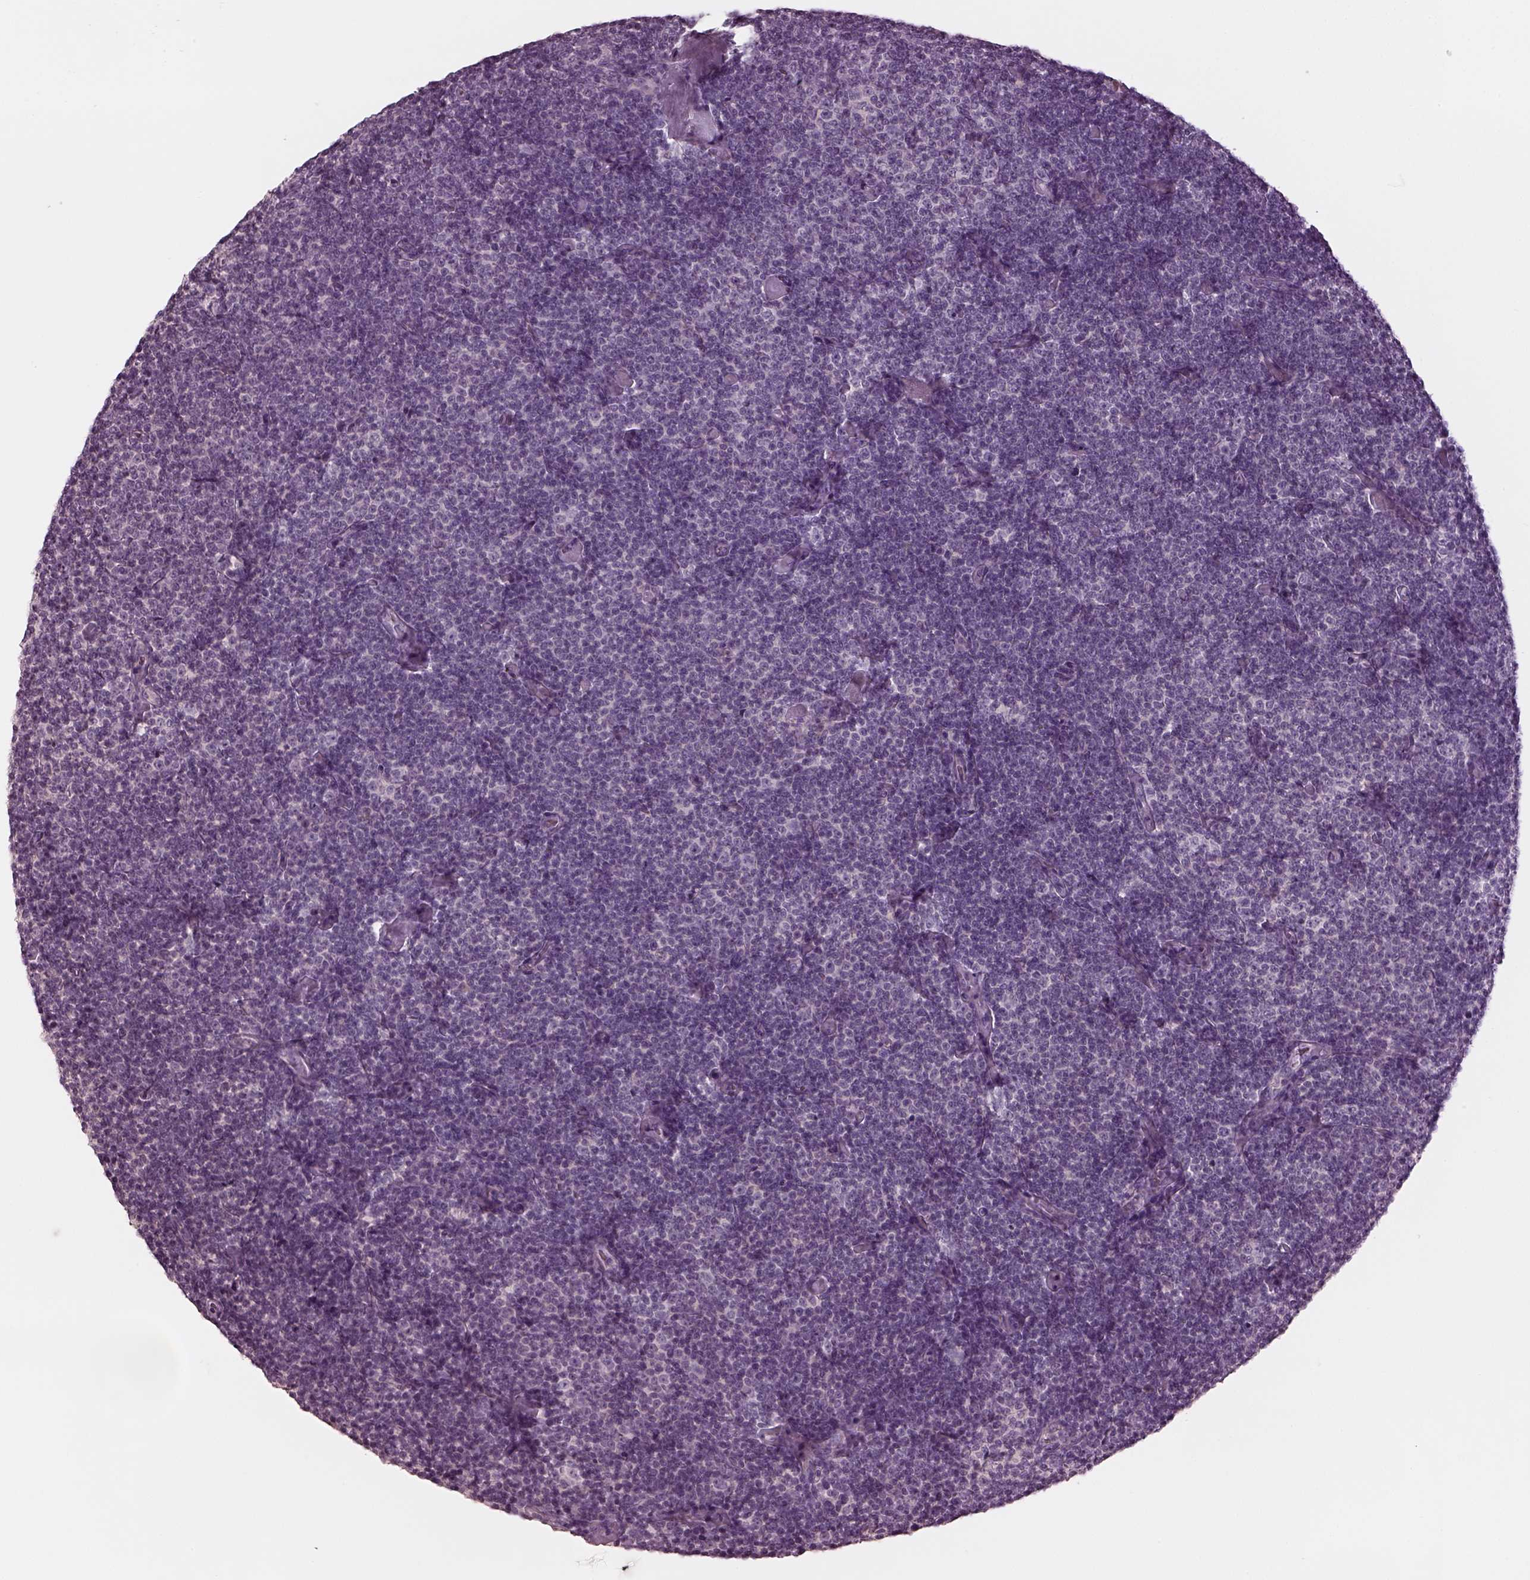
{"staining": {"intensity": "negative", "quantity": "none", "location": "none"}, "tissue": "lymphoma", "cell_type": "Tumor cells", "image_type": "cancer", "snomed": [{"axis": "morphology", "description": "Malignant lymphoma, non-Hodgkin's type, Low grade"}, {"axis": "topography", "description": "Lymph node"}], "caption": "The micrograph reveals no significant staining in tumor cells of malignant lymphoma, non-Hodgkin's type (low-grade).", "gene": "MIA", "patient": {"sex": "male", "age": 81}}